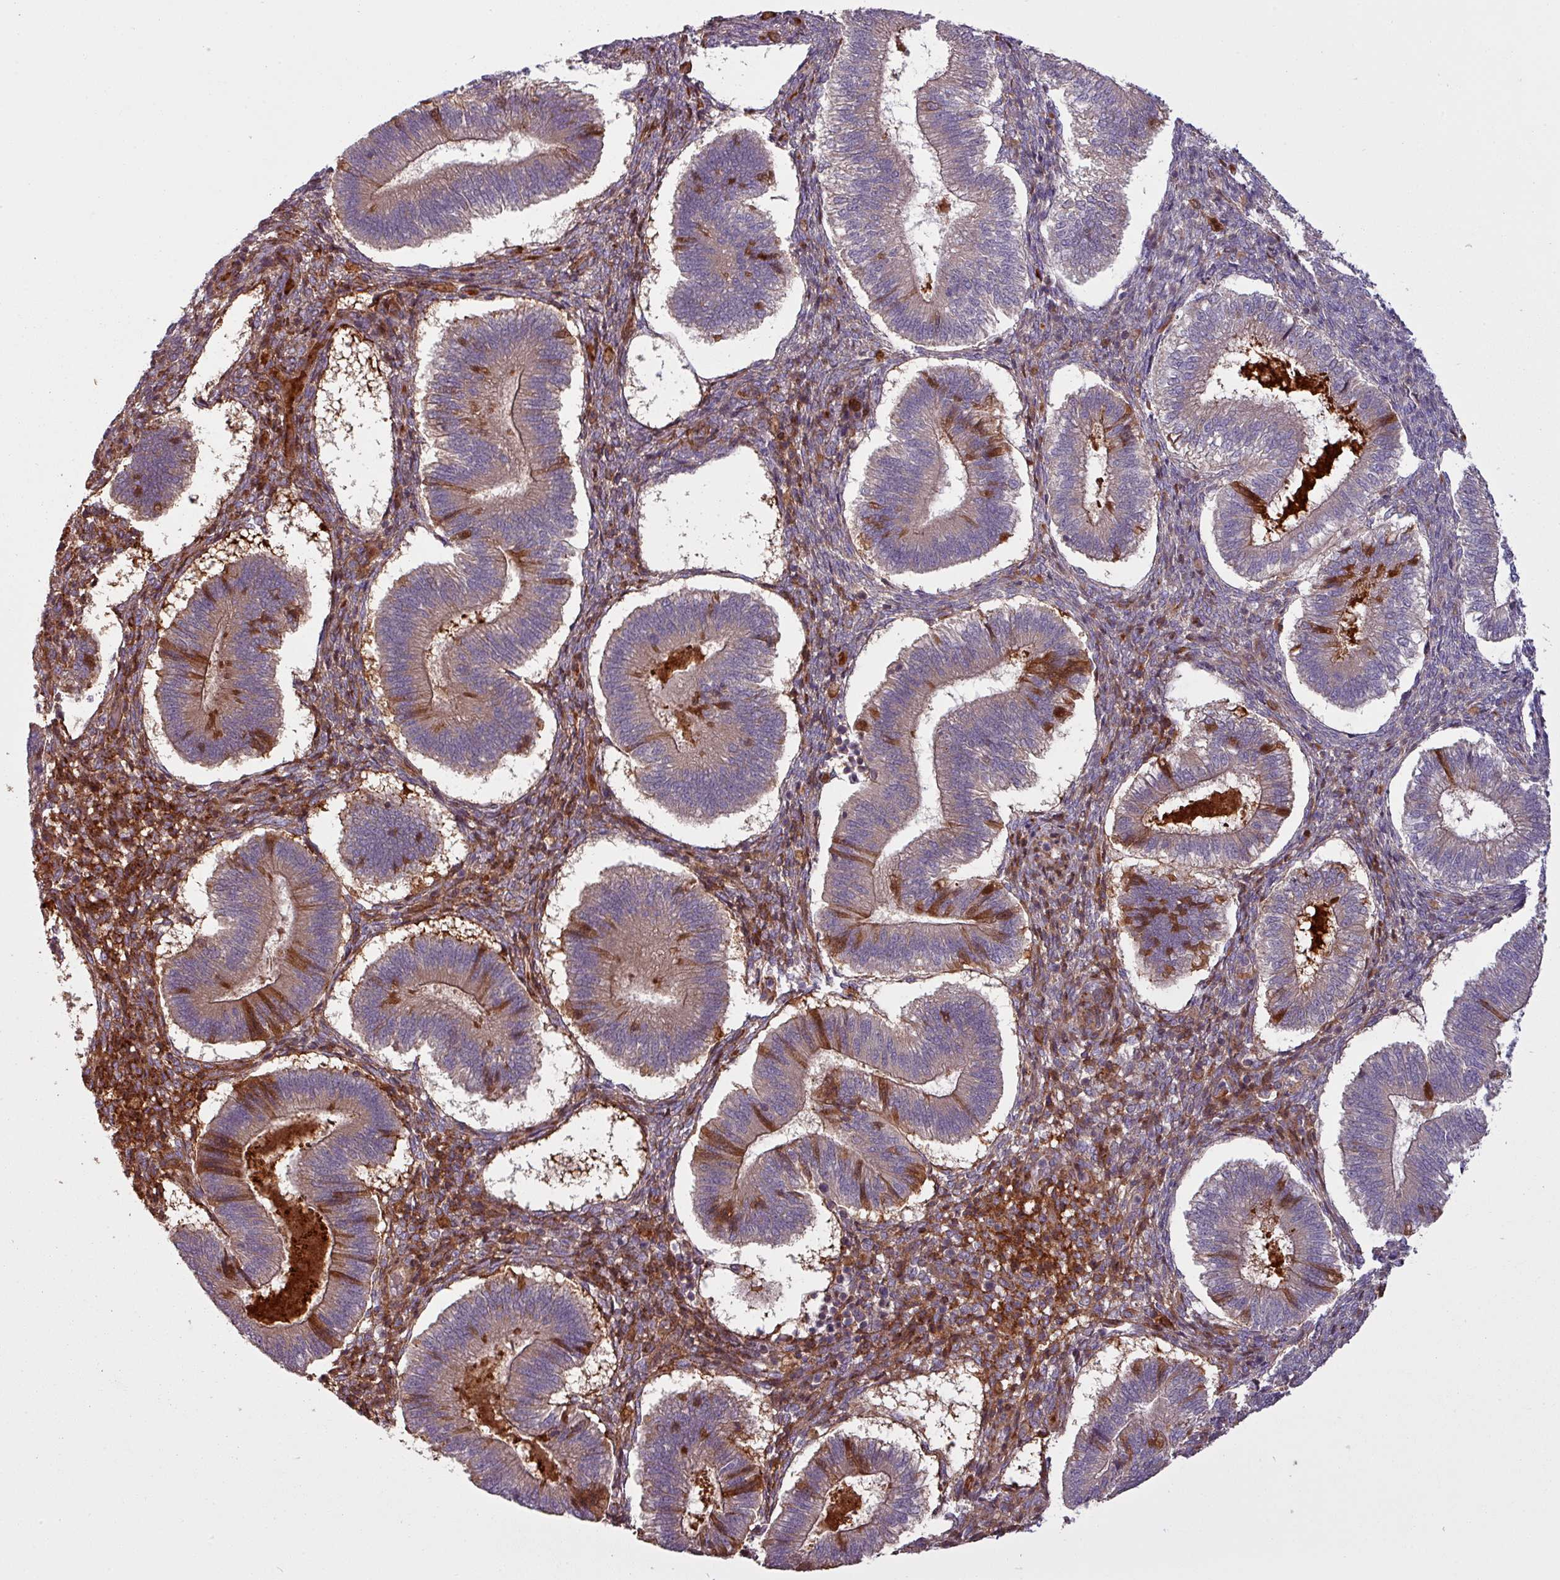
{"staining": {"intensity": "moderate", "quantity": "25%-75%", "location": "cytoplasmic/membranous"}, "tissue": "endometrium", "cell_type": "Cells in endometrial stroma", "image_type": "normal", "snomed": [{"axis": "morphology", "description": "Normal tissue, NOS"}, {"axis": "topography", "description": "Endometrium"}], "caption": "Immunohistochemical staining of unremarkable human endometrium shows 25%-75% levels of moderate cytoplasmic/membranous protein positivity in about 25%-75% of cells in endometrial stroma.", "gene": "SNRNP25", "patient": {"sex": "female", "age": 25}}